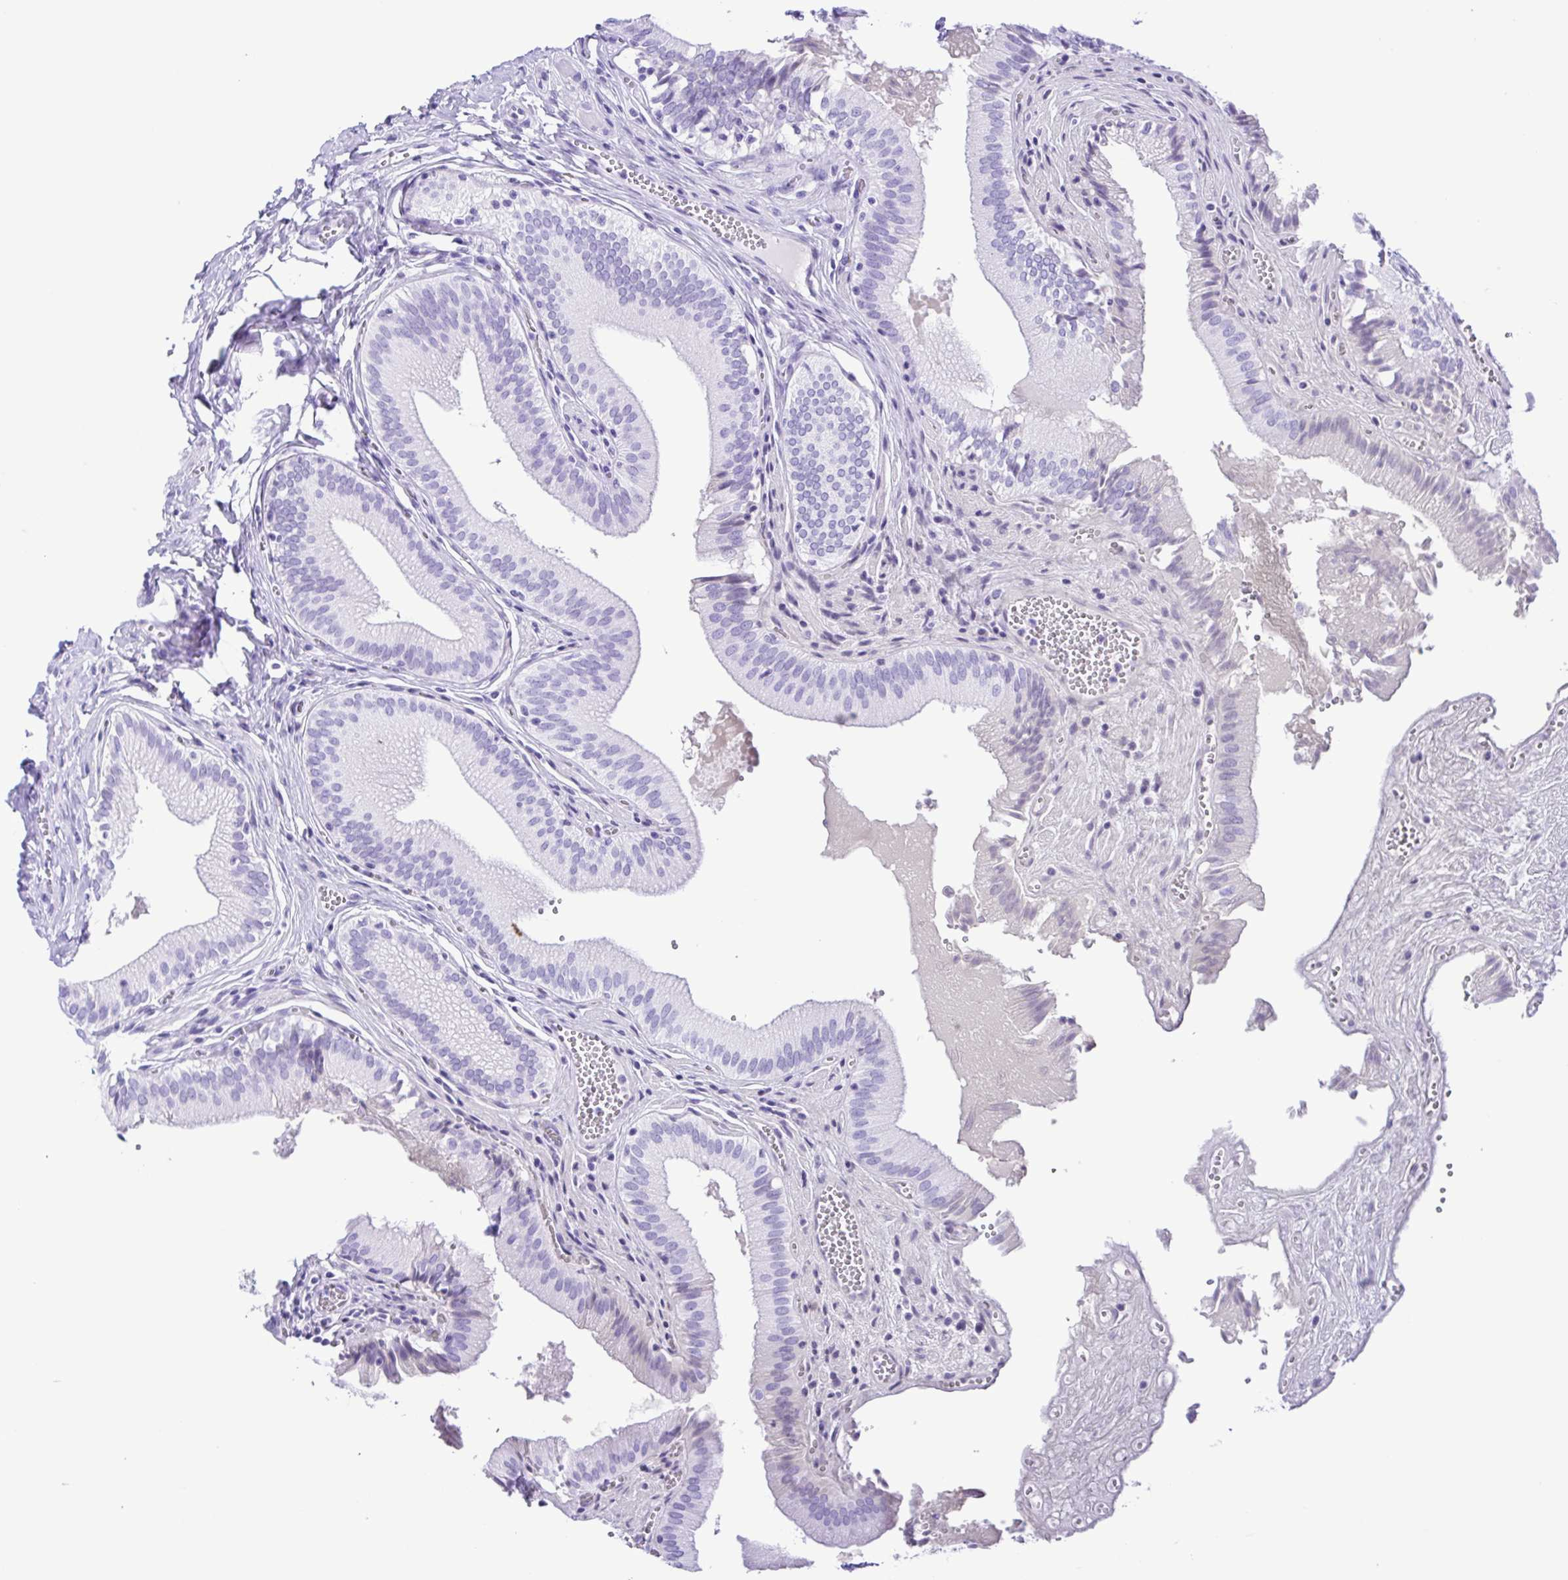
{"staining": {"intensity": "negative", "quantity": "none", "location": "none"}, "tissue": "gallbladder", "cell_type": "Glandular cells", "image_type": "normal", "snomed": [{"axis": "morphology", "description": "Normal tissue, NOS"}, {"axis": "topography", "description": "Gallbladder"}, {"axis": "topography", "description": "Peripheral nerve tissue"}], "caption": "IHC micrograph of unremarkable gallbladder stained for a protein (brown), which shows no staining in glandular cells.", "gene": "ERP27", "patient": {"sex": "male", "age": 17}}